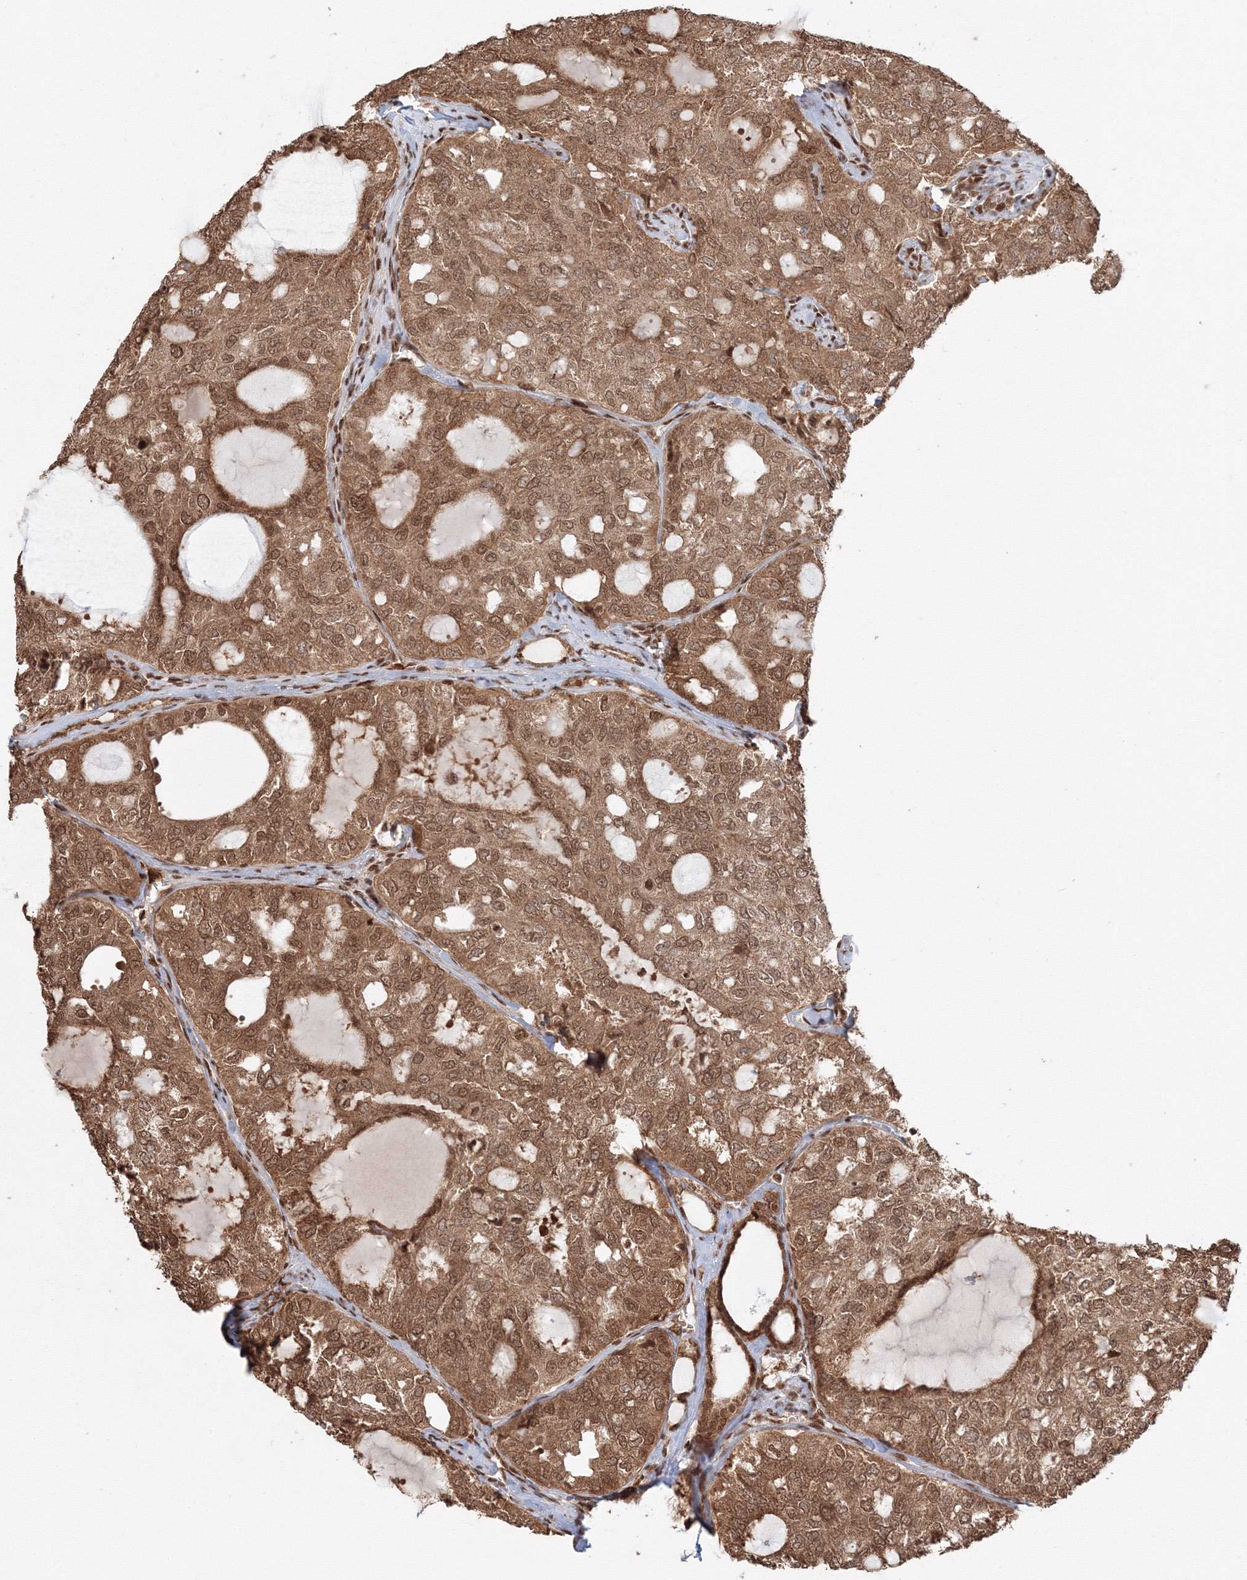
{"staining": {"intensity": "moderate", "quantity": ">75%", "location": "cytoplasmic/membranous,nuclear"}, "tissue": "thyroid cancer", "cell_type": "Tumor cells", "image_type": "cancer", "snomed": [{"axis": "morphology", "description": "Follicular adenoma carcinoma, NOS"}, {"axis": "topography", "description": "Thyroid gland"}], "caption": "Protein expression by immunohistochemistry reveals moderate cytoplasmic/membranous and nuclear staining in approximately >75% of tumor cells in thyroid cancer.", "gene": "KIF20A", "patient": {"sex": "male", "age": 75}}